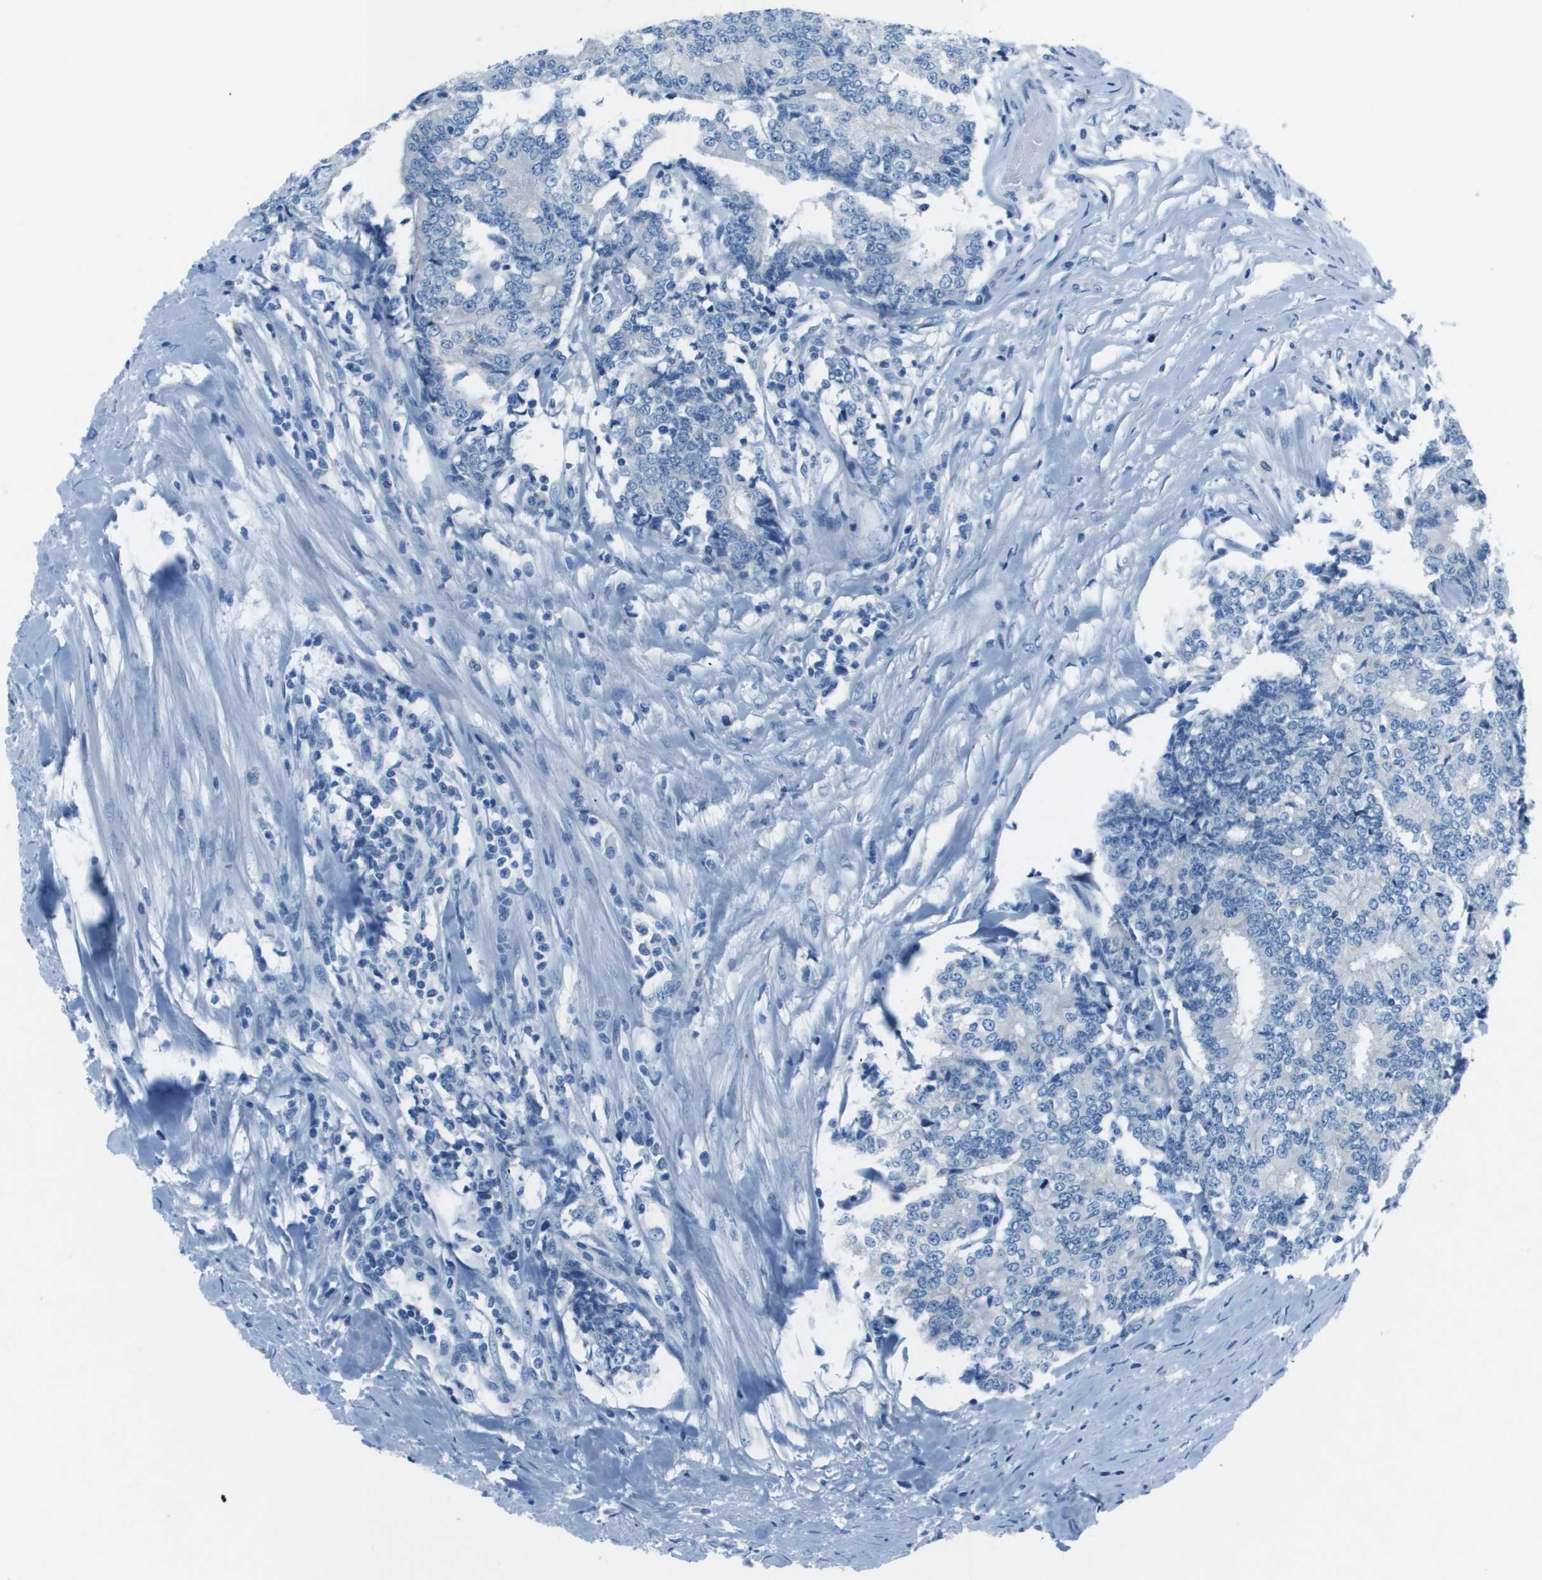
{"staining": {"intensity": "negative", "quantity": "none", "location": "none"}, "tissue": "prostate cancer", "cell_type": "Tumor cells", "image_type": "cancer", "snomed": [{"axis": "morphology", "description": "Normal tissue, NOS"}, {"axis": "morphology", "description": "Adenocarcinoma, High grade"}, {"axis": "topography", "description": "Prostate"}, {"axis": "topography", "description": "Seminal veicle"}], "caption": "This is an IHC photomicrograph of prostate cancer (high-grade adenocarcinoma). There is no expression in tumor cells.", "gene": "SLC16A10", "patient": {"sex": "male", "age": 55}}